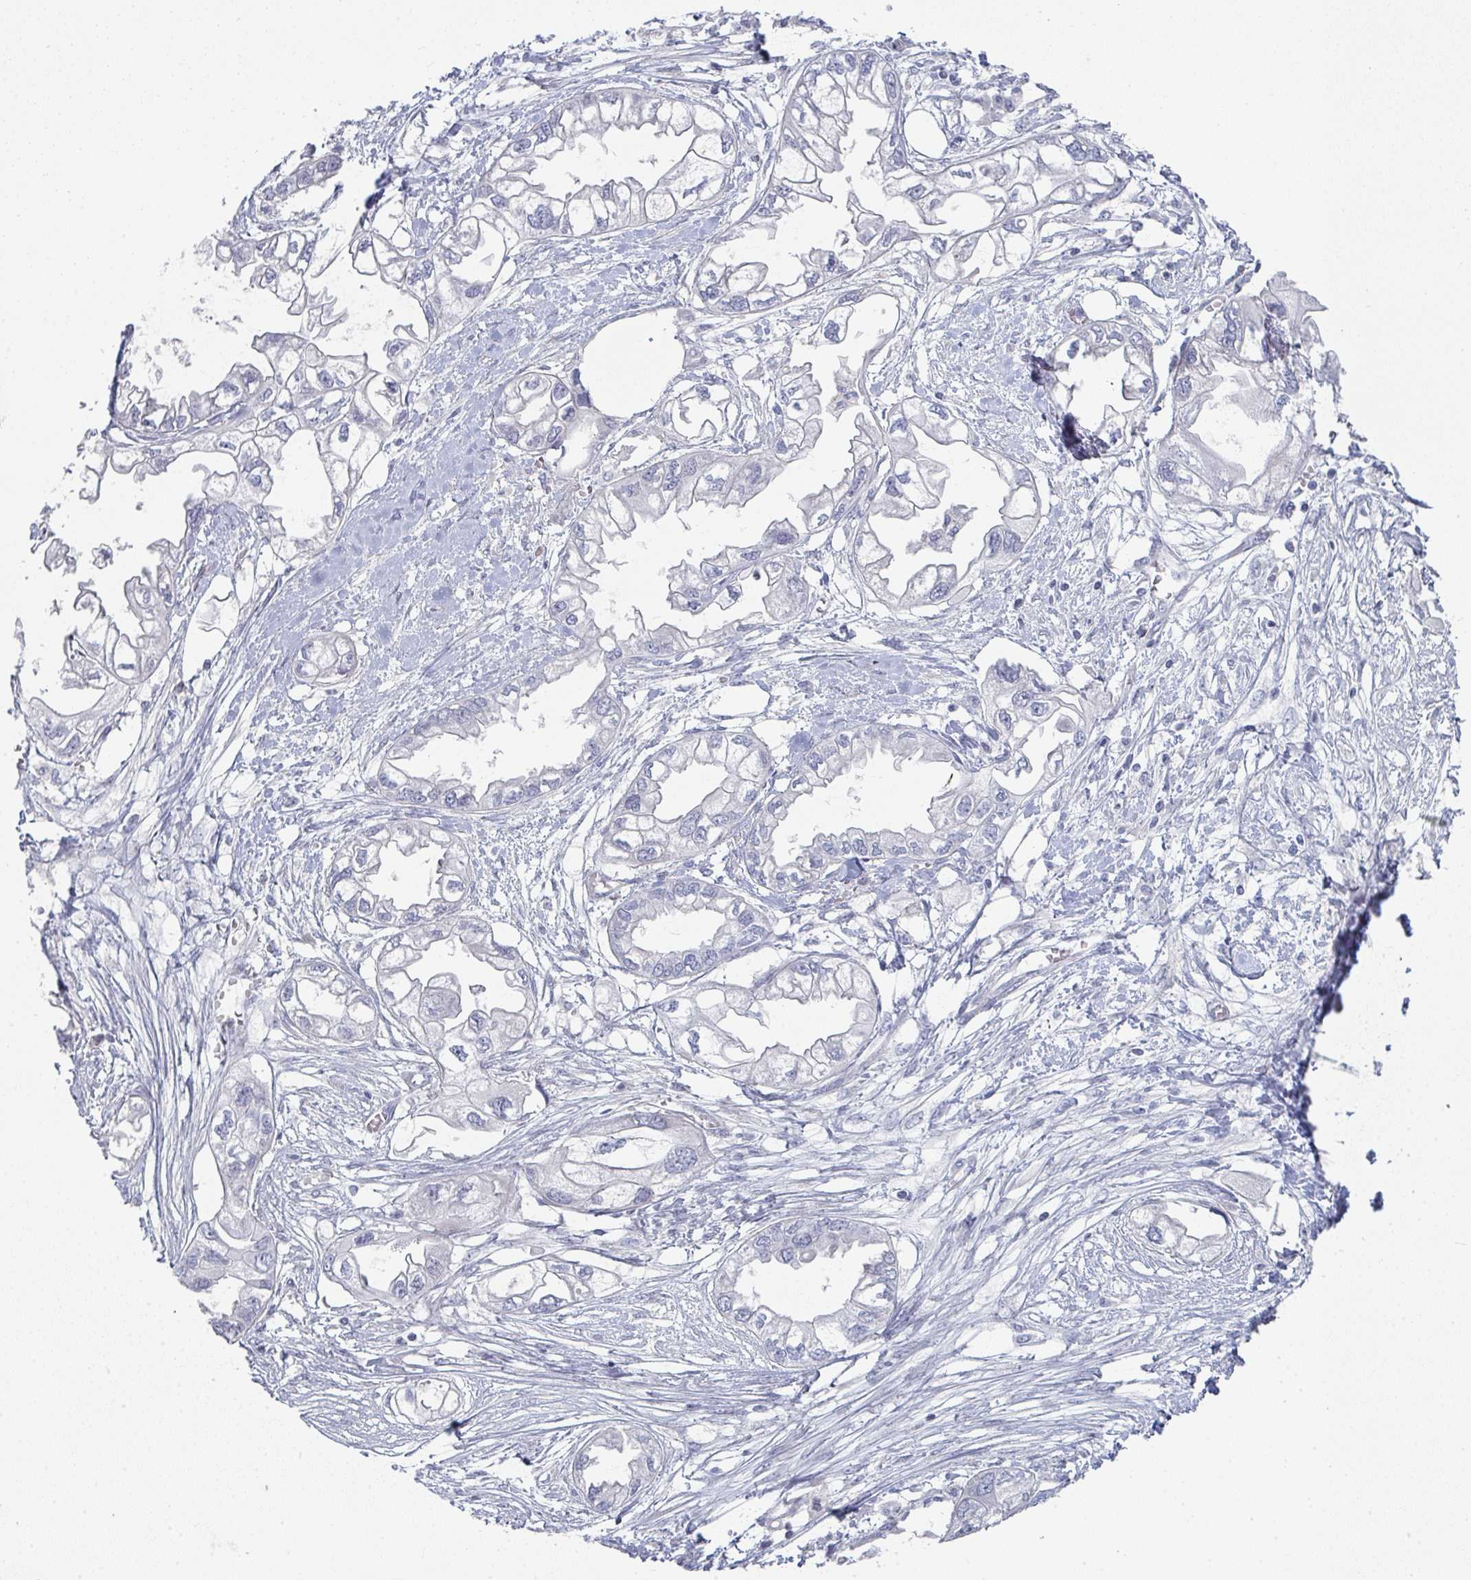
{"staining": {"intensity": "negative", "quantity": "none", "location": "none"}, "tissue": "endometrial cancer", "cell_type": "Tumor cells", "image_type": "cancer", "snomed": [{"axis": "morphology", "description": "Adenocarcinoma, NOS"}, {"axis": "morphology", "description": "Adenocarcinoma, metastatic, NOS"}, {"axis": "topography", "description": "Adipose tissue"}, {"axis": "topography", "description": "Endometrium"}], "caption": "High power microscopy micrograph of an IHC micrograph of endometrial adenocarcinoma, revealing no significant expression in tumor cells.", "gene": "A1CF", "patient": {"sex": "female", "age": 67}}